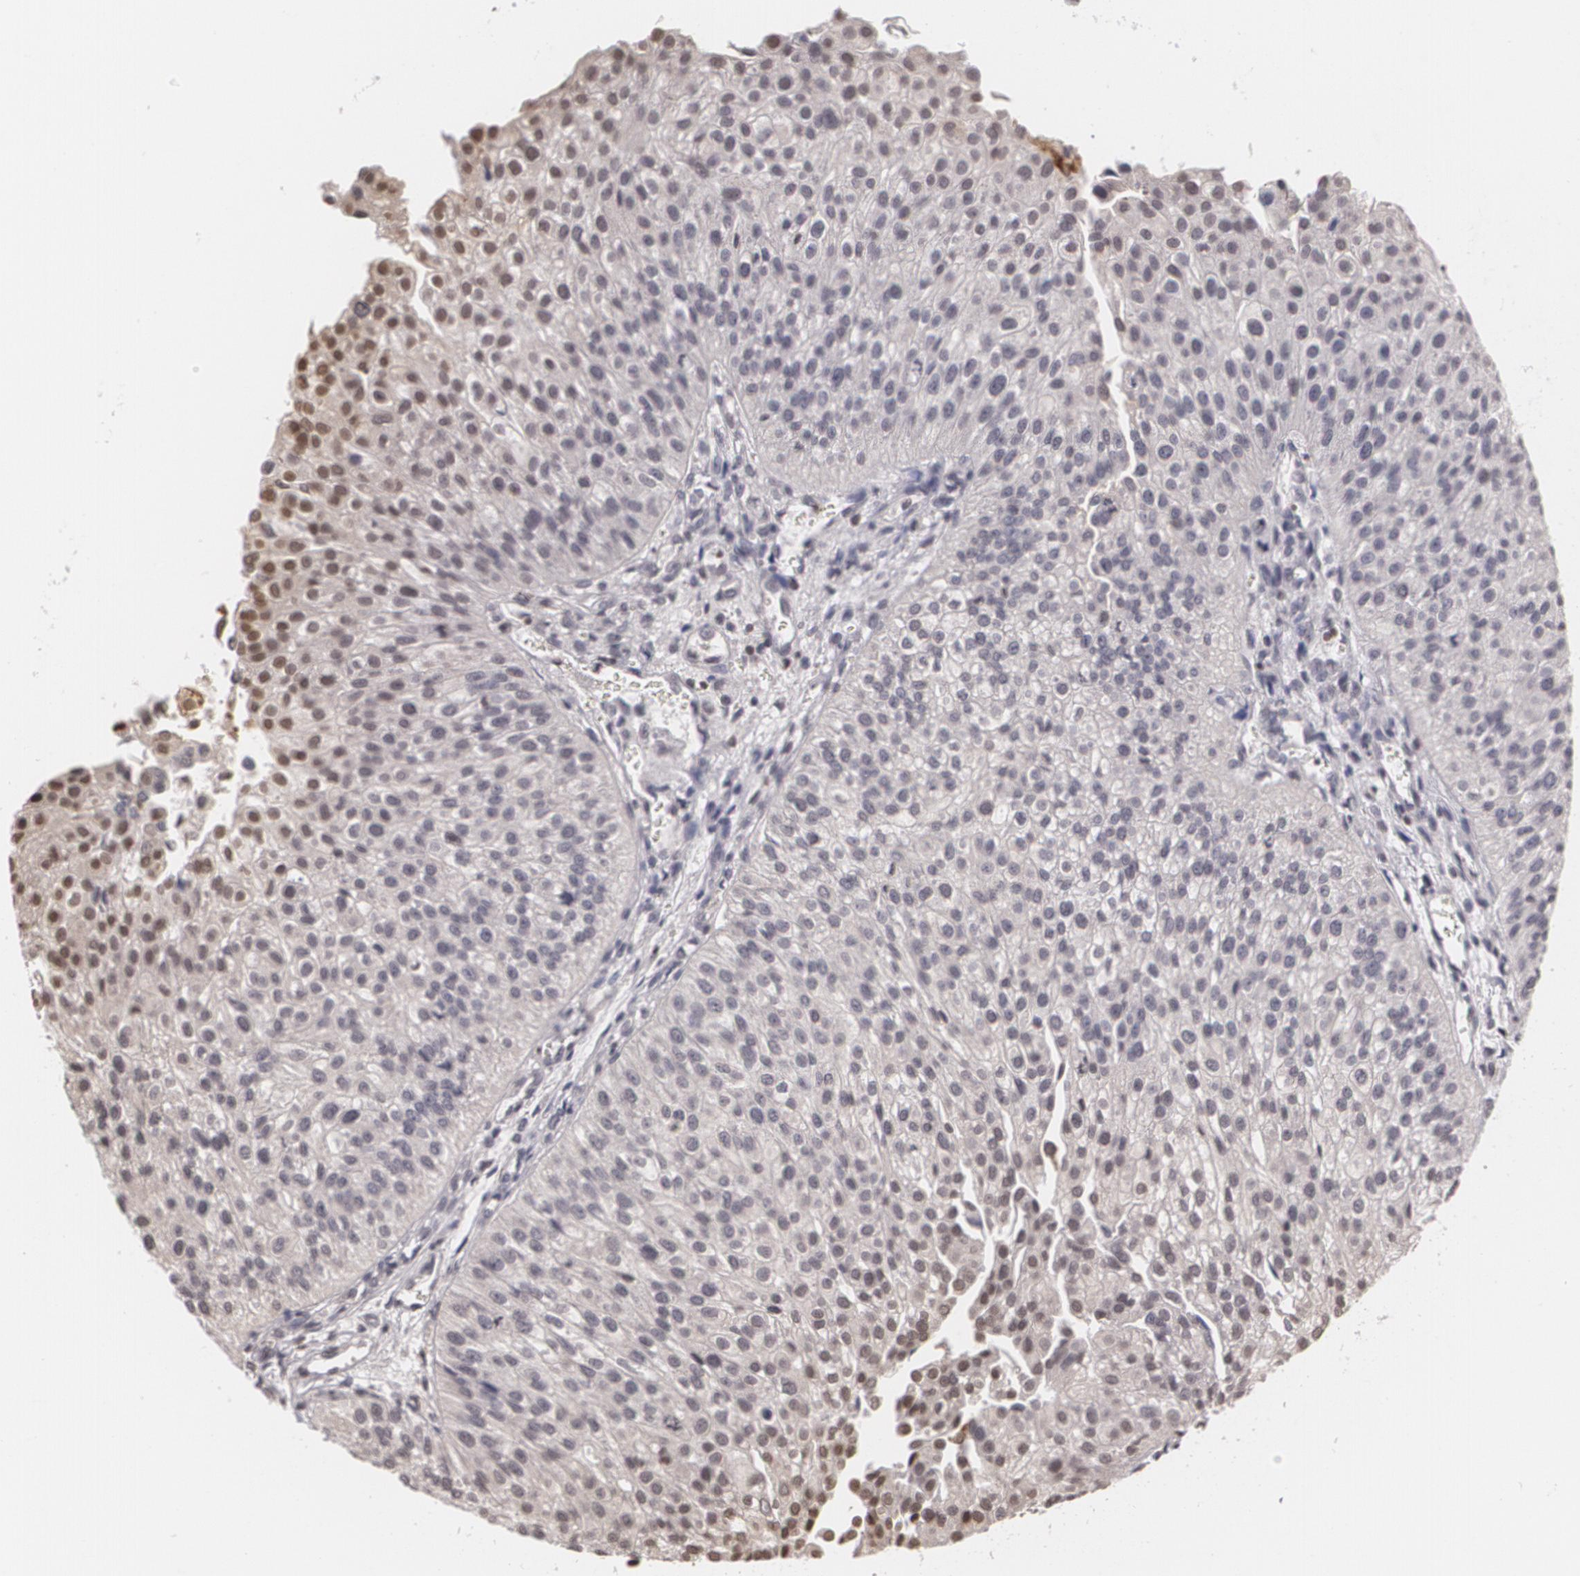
{"staining": {"intensity": "negative", "quantity": "none", "location": "none"}, "tissue": "urothelial cancer", "cell_type": "Tumor cells", "image_type": "cancer", "snomed": [{"axis": "morphology", "description": "Urothelial carcinoma, Low grade"}, {"axis": "topography", "description": "Urinary bladder"}], "caption": "This image is of urothelial cancer stained with immunohistochemistry to label a protein in brown with the nuclei are counter-stained blue. There is no staining in tumor cells.", "gene": "MUC1", "patient": {"sex": "female", "age": 89}}